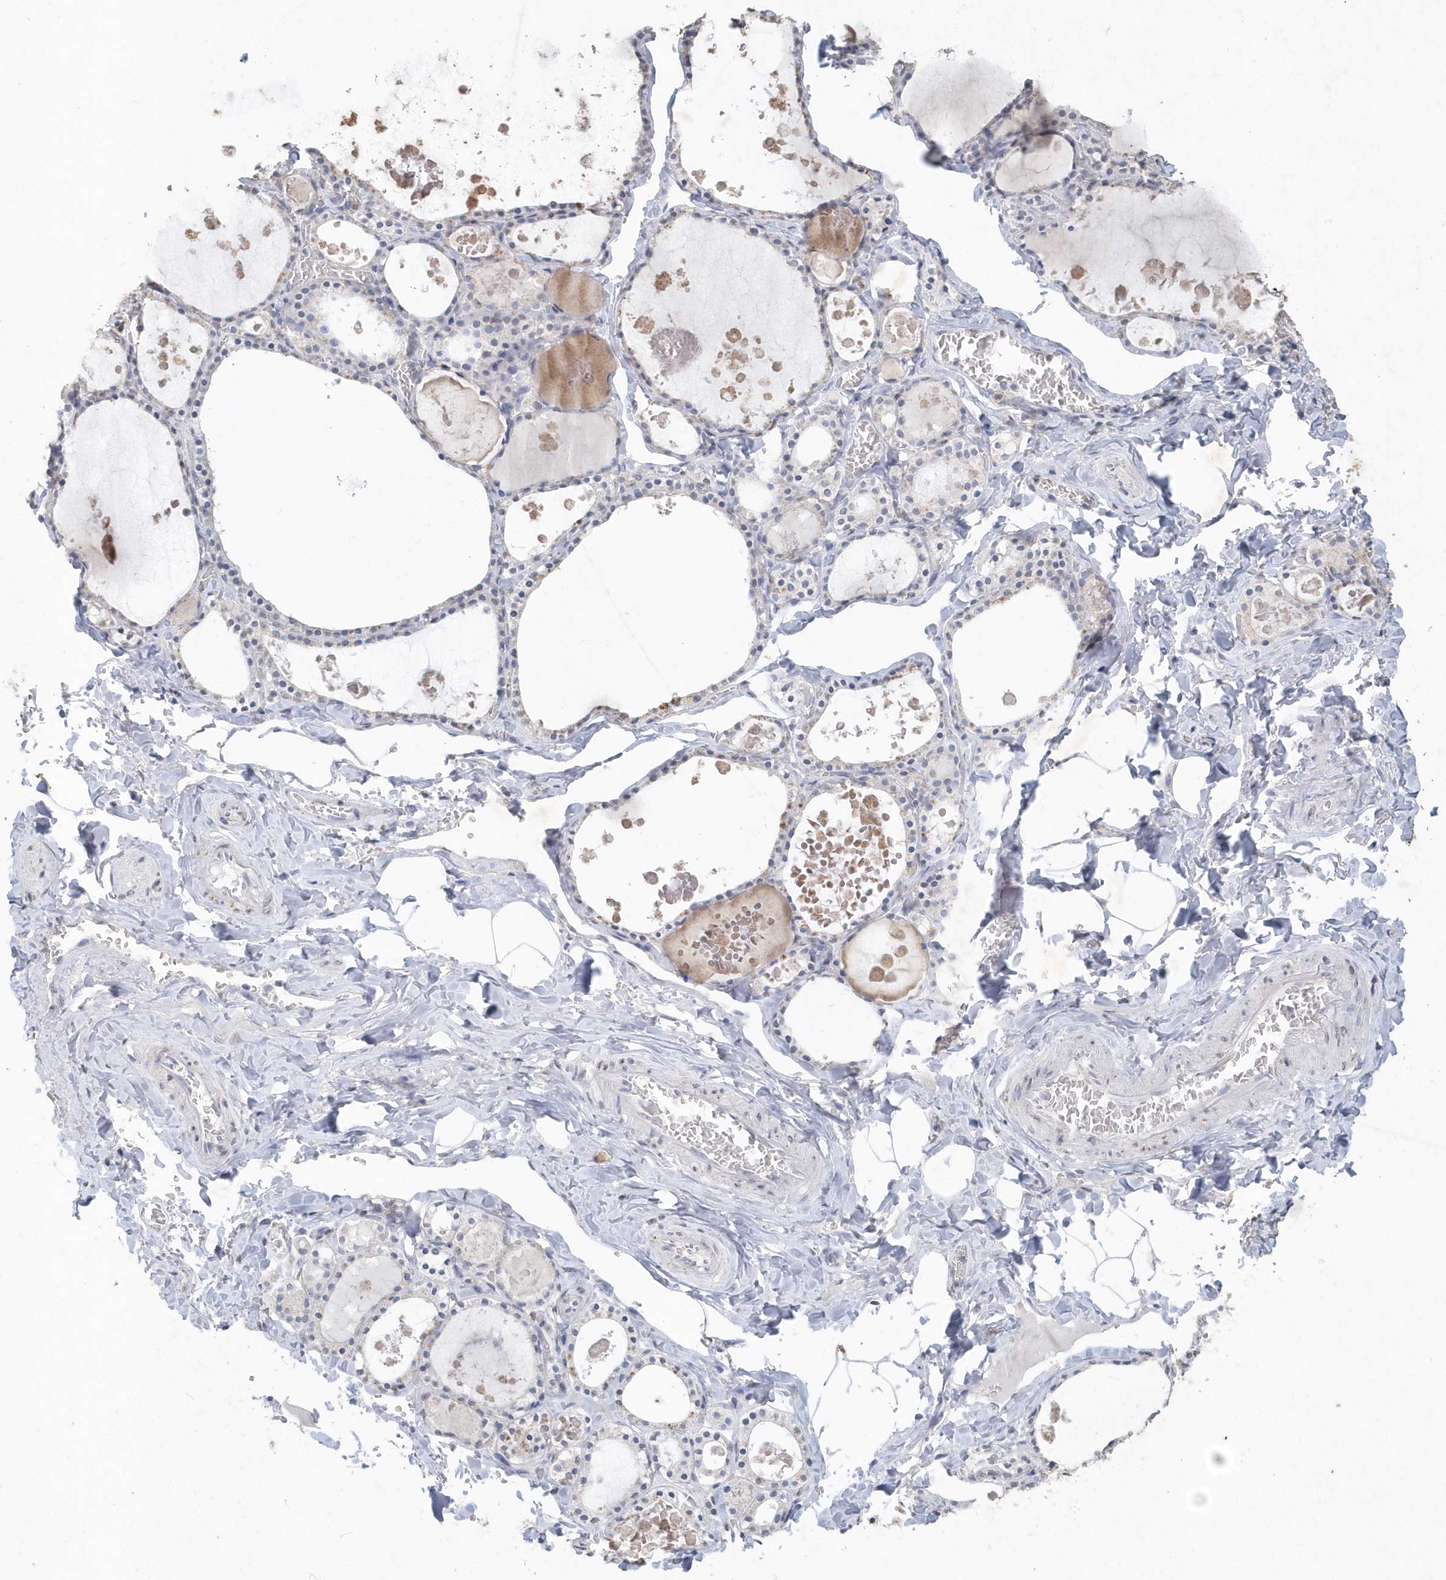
{"staining": {"intensity": "negative", "quantity": "none", "location": "none"}, "tissue": "thyroid gland", "cell_type": "Glandular cells", "image_type": "normal", "snomed": [{"axis": "morphology", "description": "Normal tissue, NOS"}, {"axis": "topography", "description": "Thyroid gland"}], "caption": "The micrograph shows no significant positivity in glandular cells of thyroid gland. (DAB IHC, high magnification).", "gene": "PDCD1", "patient": {"sex": "male", "age": 56}}